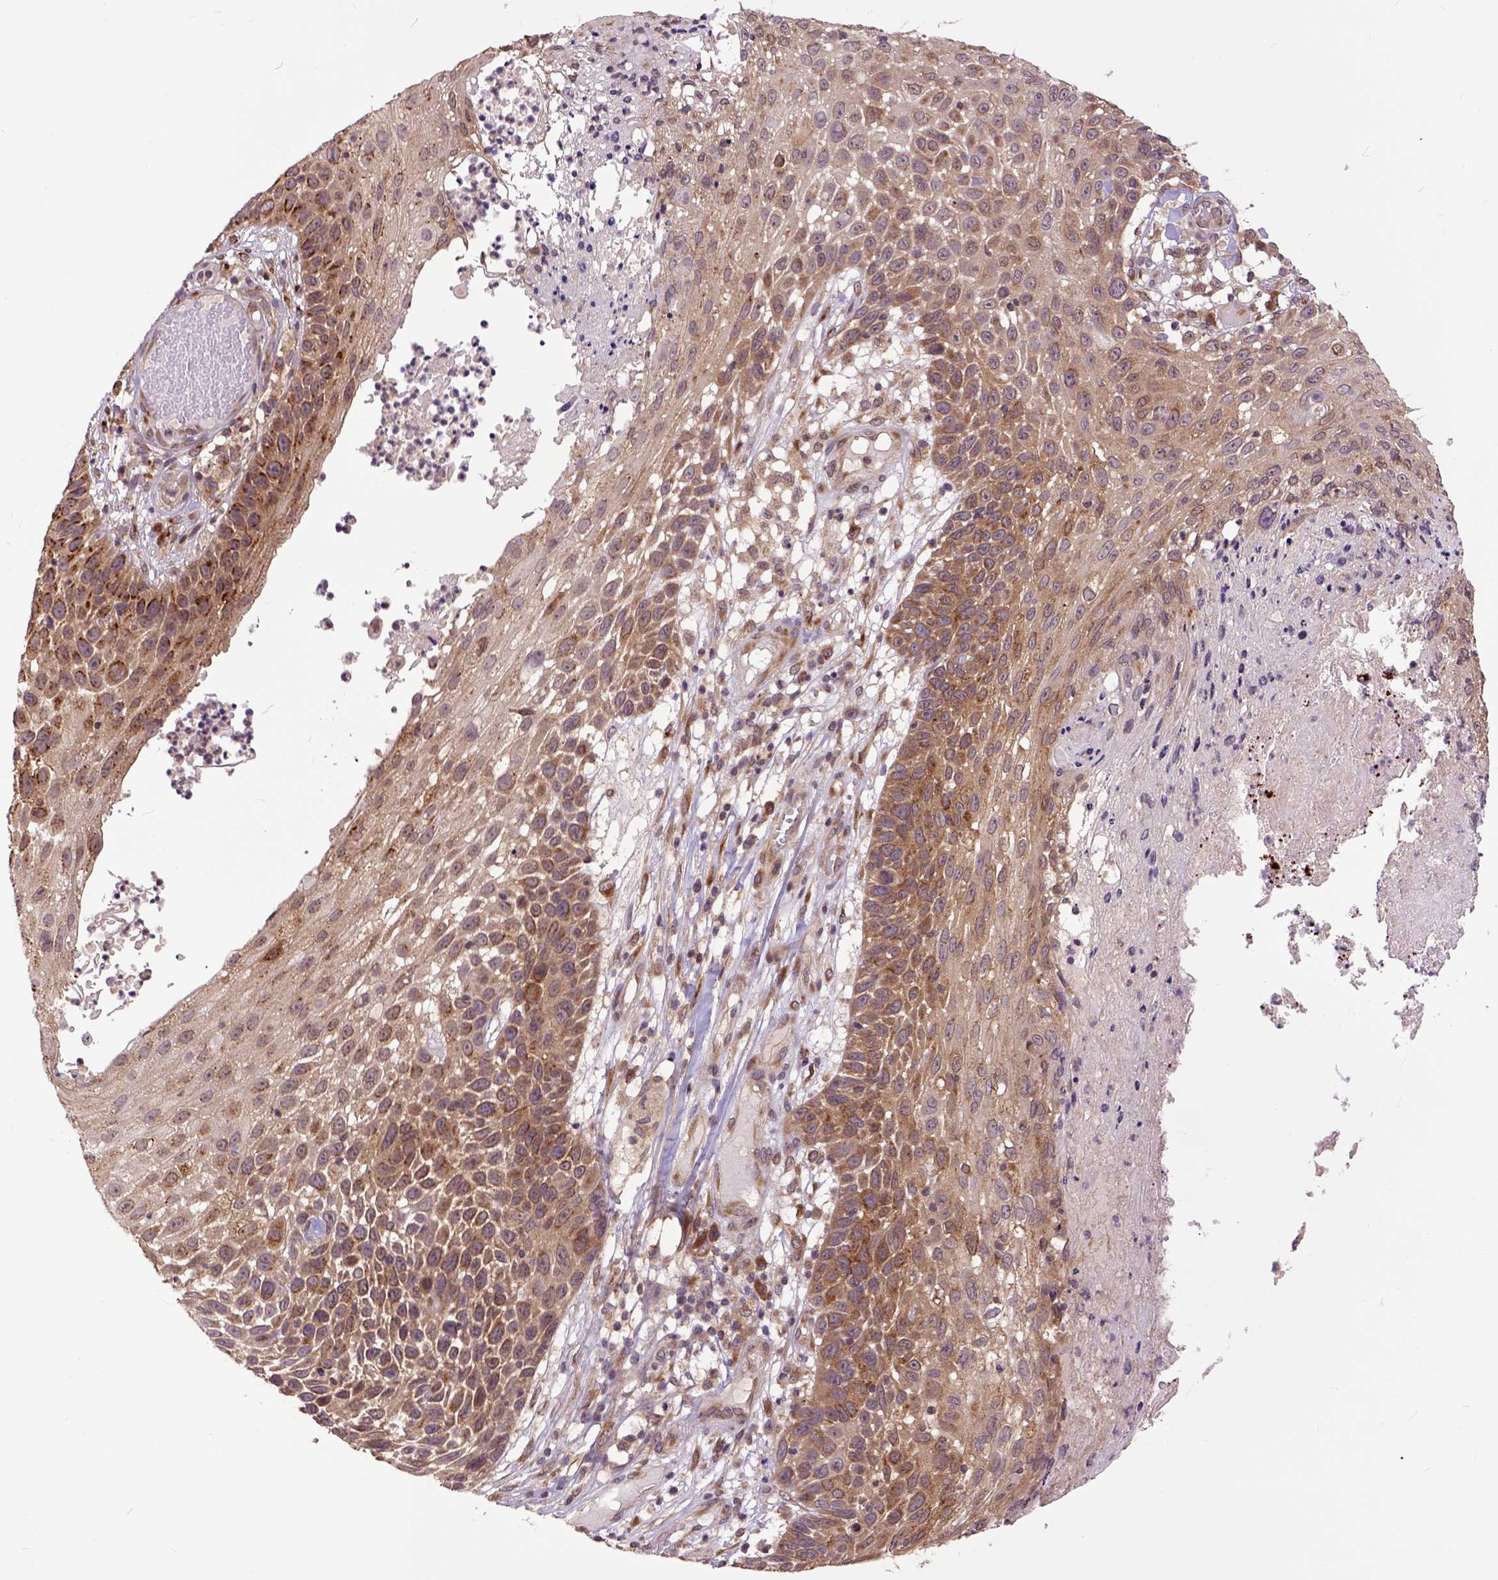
{"staining": {"intensity": "moderate", "quantity": ">75%", "location": "cytoplasmic/membranous"}, "tissue": "skin cancer", "cell_type": "Tumor cells", "image_type": "cancer", "snomed": [{"axis": "morphology", "description": "Squamous cell carcinoma, NOS"}, {"axis": "topography", "description": "Skin"}], "caption": "A photomicrograph of skin cancer (squamous cell carcinoma) stained for a protein demonstrates moderate cytoplasmic/membranous brown staining in tumor cells.", "gene": "ARL1", "patient": {"sex": "male", "age": 92}}